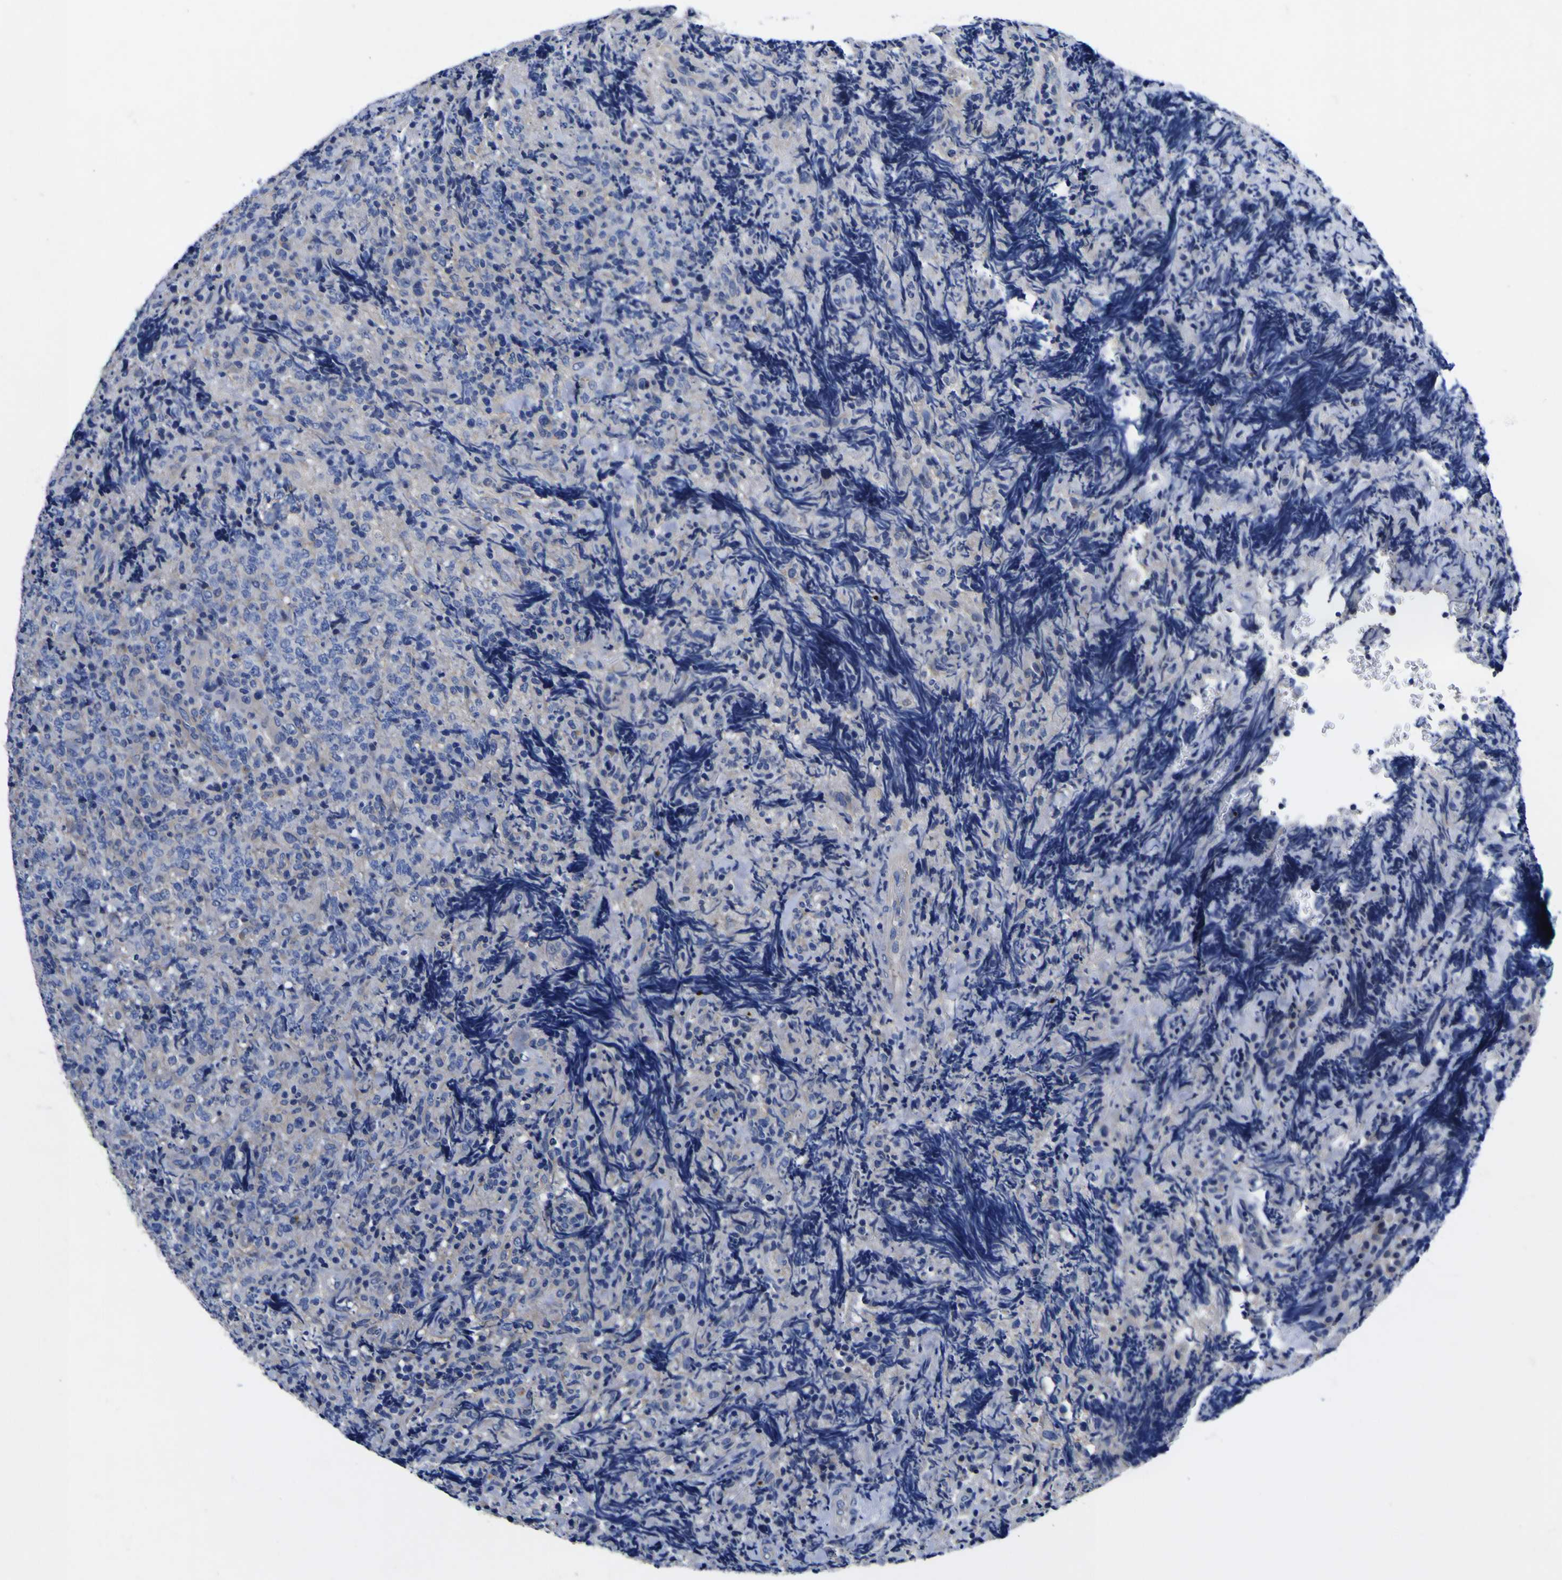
{"staining": {"intensity": "negative", "quantity": "none", "location": "none"}, "tissue": "lymphoma", "cell_type": "Tumor cells", "image_type": "cancer", "snomed": [{"axis": "morphology", "description": "Malignant lymphoma, non-Hodgkin's type, High grade"}, {"axis": "topography", "description": "Tonsil"}], "caption": "High-grade malignant lymphoma, non-Hodgkin's type was stained to show a protein in brown. There is no significant positivity in tumor cells.", "gene": "VASN", "patient": {"sex": "female", "age": 36}}